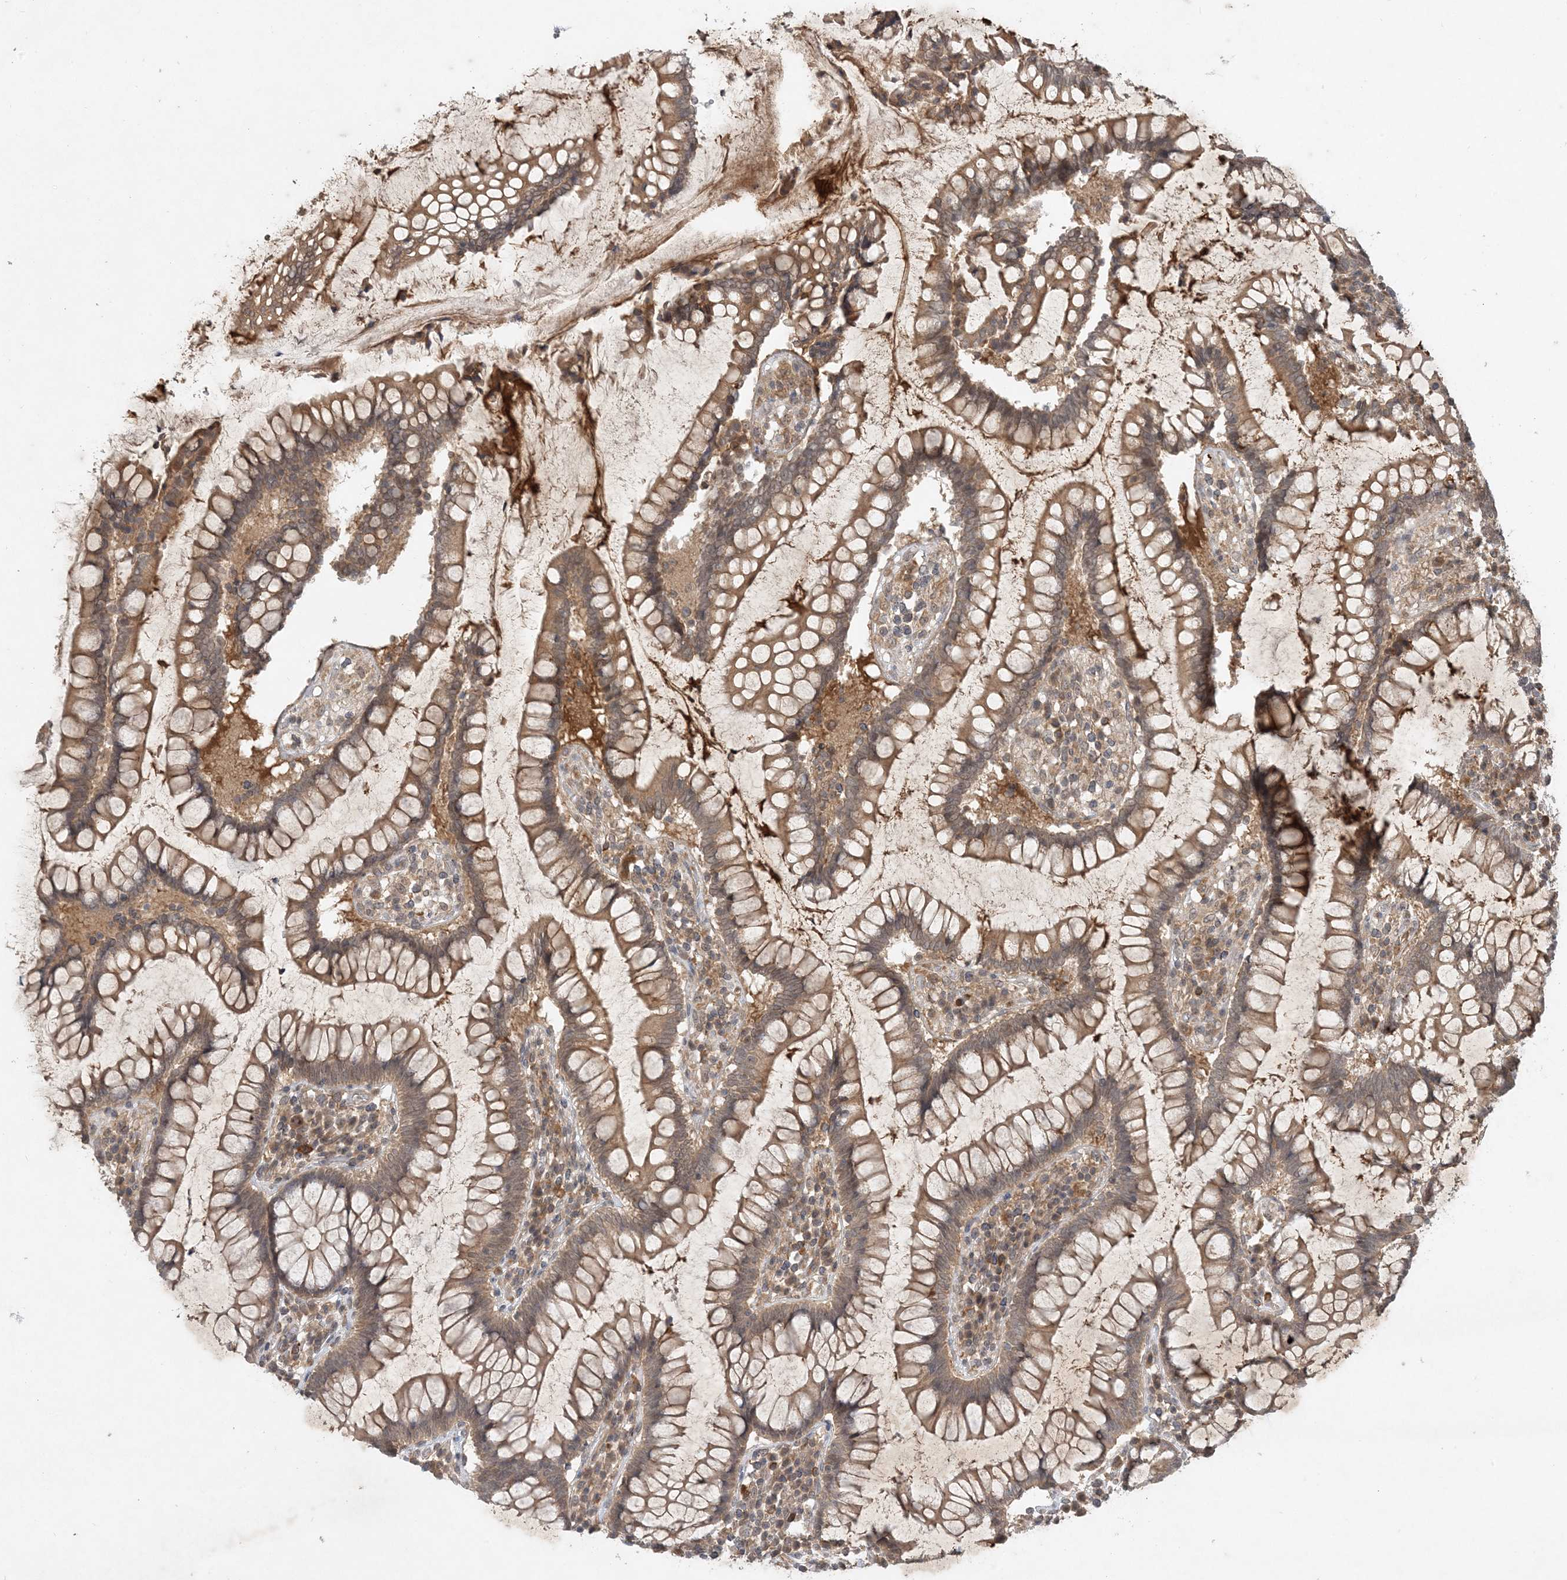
{"staining": {"intensity": "moderate", "quantity": "25%-75%", "location": "cytoplasmic/membranous"}, "tissue": "colon", "cell_type": "Endothelial cells", "image_type": "normal", "snomed": [{"axis": "morphology", "description": "Normal tissue, NOS"}, {"axis": "topography", "description": "Colon"}], "caption": "The photomicrograph exhibits staining of normal colon, revealing moderate cytoplasmic/membranous protein staining (brown color) within endothelial cells.", "gene": "ZCCHC4", "patient": {"sex": "female", "age": 79}}